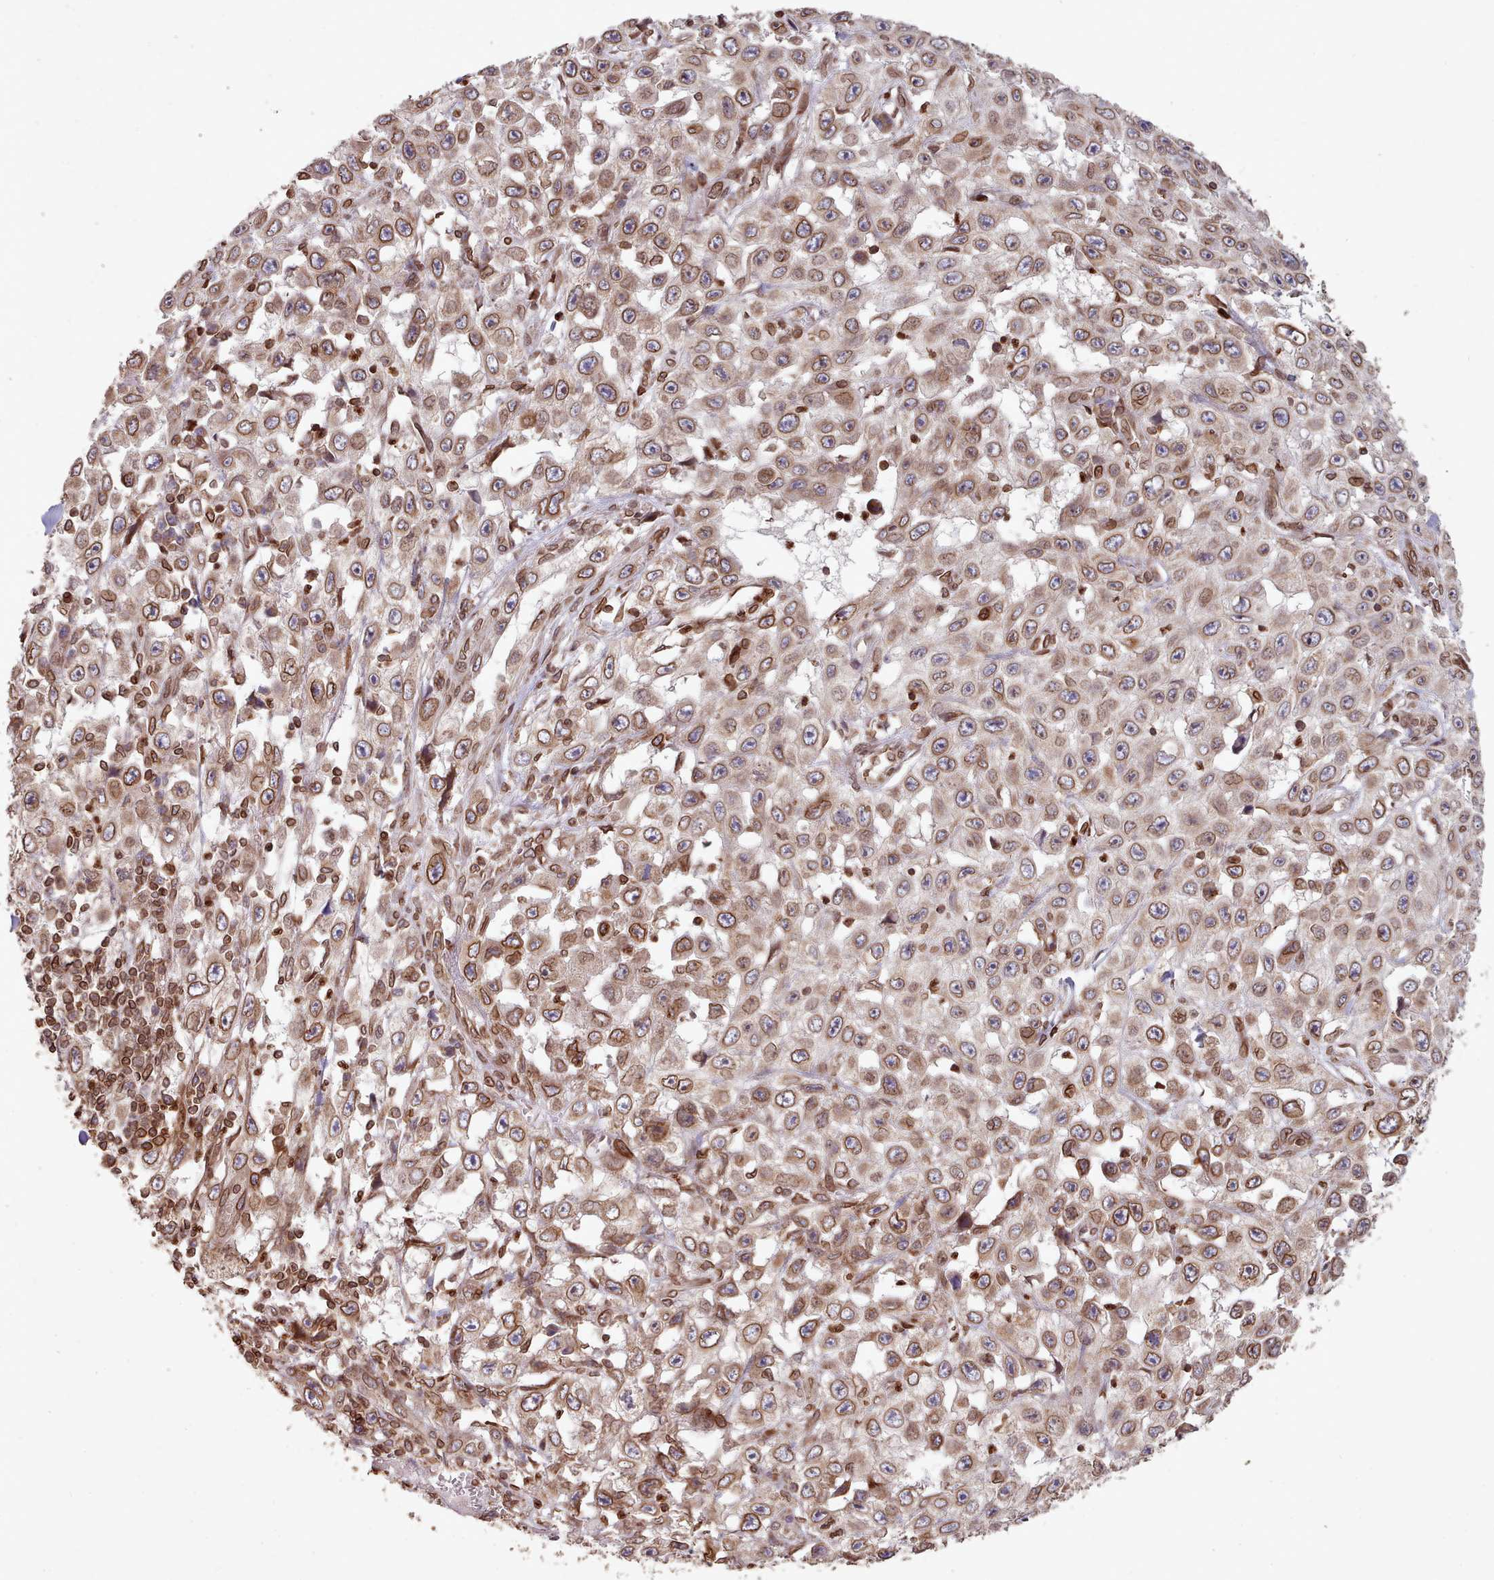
{"staining": {"intensity": "moderate", "quantity": ">75%", "location": "cytoplasmic/membranous,nuclear"}, "tissue": "skin cancer", "cell_type": "Tumor cells", "image_type": "cancer", "snomed": [{"axis": "morphology", "description": "Squamous cell carcinoma, NOS"}, {"axis": "topography", "description": "Skin"}], "caption": "Tumor cells exhibit moderate cytoplasmic/membranous and nuclear positivity in about >75% of cells in skin cancer.", "gene": "TOR1AIP1", "patient": {"sex": "male", "age": 82}}